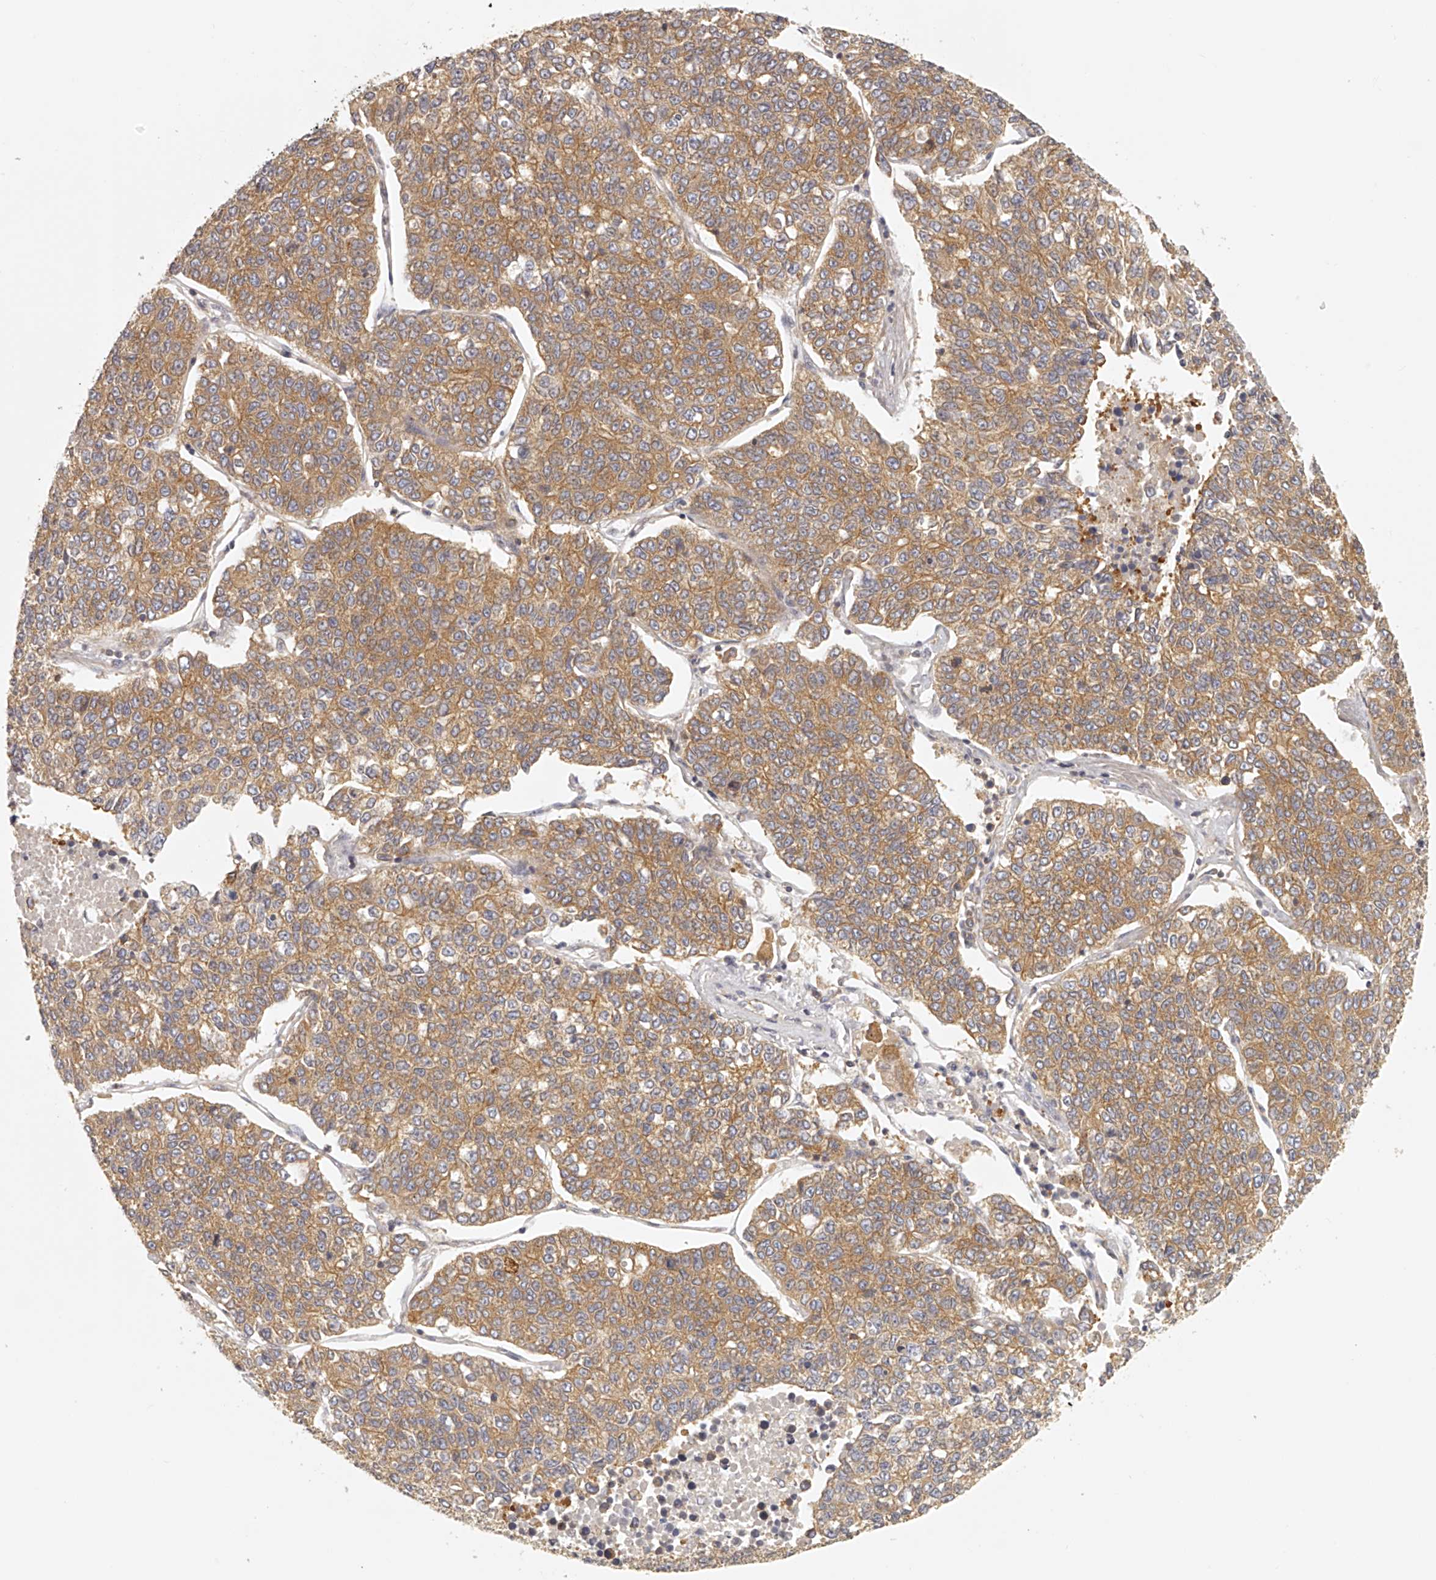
{"staining": {"intensity": "moderate", "quantity": ">75%", "location": "cytoplasmic/membranous"}, "tissue": "lung cancer", "cell_type": "Tumor cells", "image_type": "cancer", "snomed": [{"axis": "morphology", "description": "Adenocarcinoma, NOS"}, {"axis": "topography", "description": "Lung"}], "caption": "Moderate cytoplasmic/membranous staining for a protein is identified in about >75% of tumor cells of lung adenocarcinoma using IHC.", "gene": "EIF3I", "patient": {"sex": "male", "age": 49}}